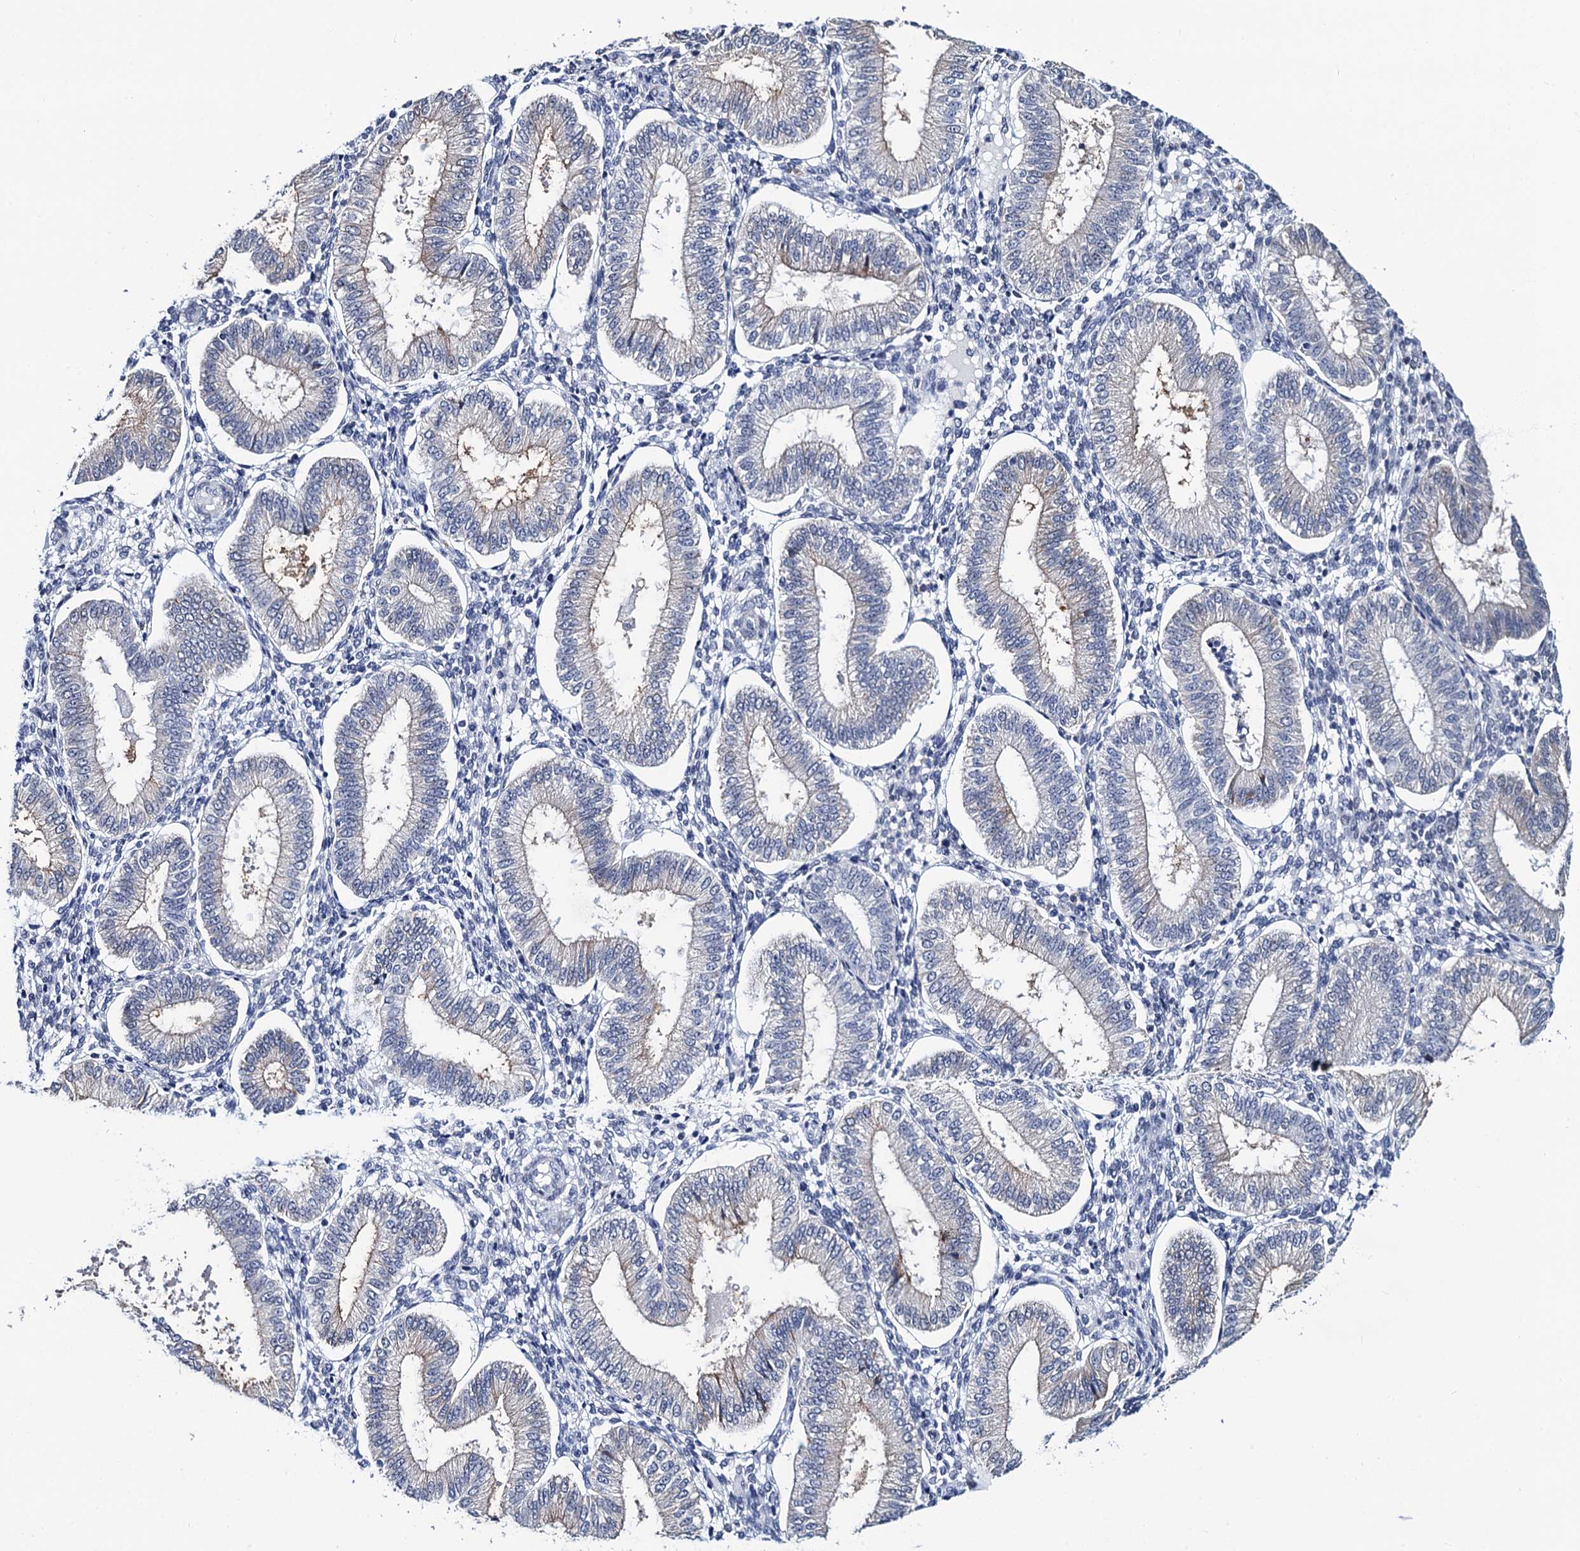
{"staining": {"intensity": "negative", "quantity": "none", "location": "none"}, "tissue": "endometrium", "cell_type": "Cells in endometrial stroma", "image_type": "normal", "snomed": [{"axis": "morphology", "description": "Normal tissue, NOS"}, {"axis": "topography", "description": "Endometrium"}], "caption": "A photomicrograph of endometrium stained for a protein displays no brown staining in cells in endometrial stroma. (Immunohistochemistry (ihc), brightfield microscopy, high magnification).", "gene": "SLC7A10", "patient": {"sex": "female", "age": 39}}